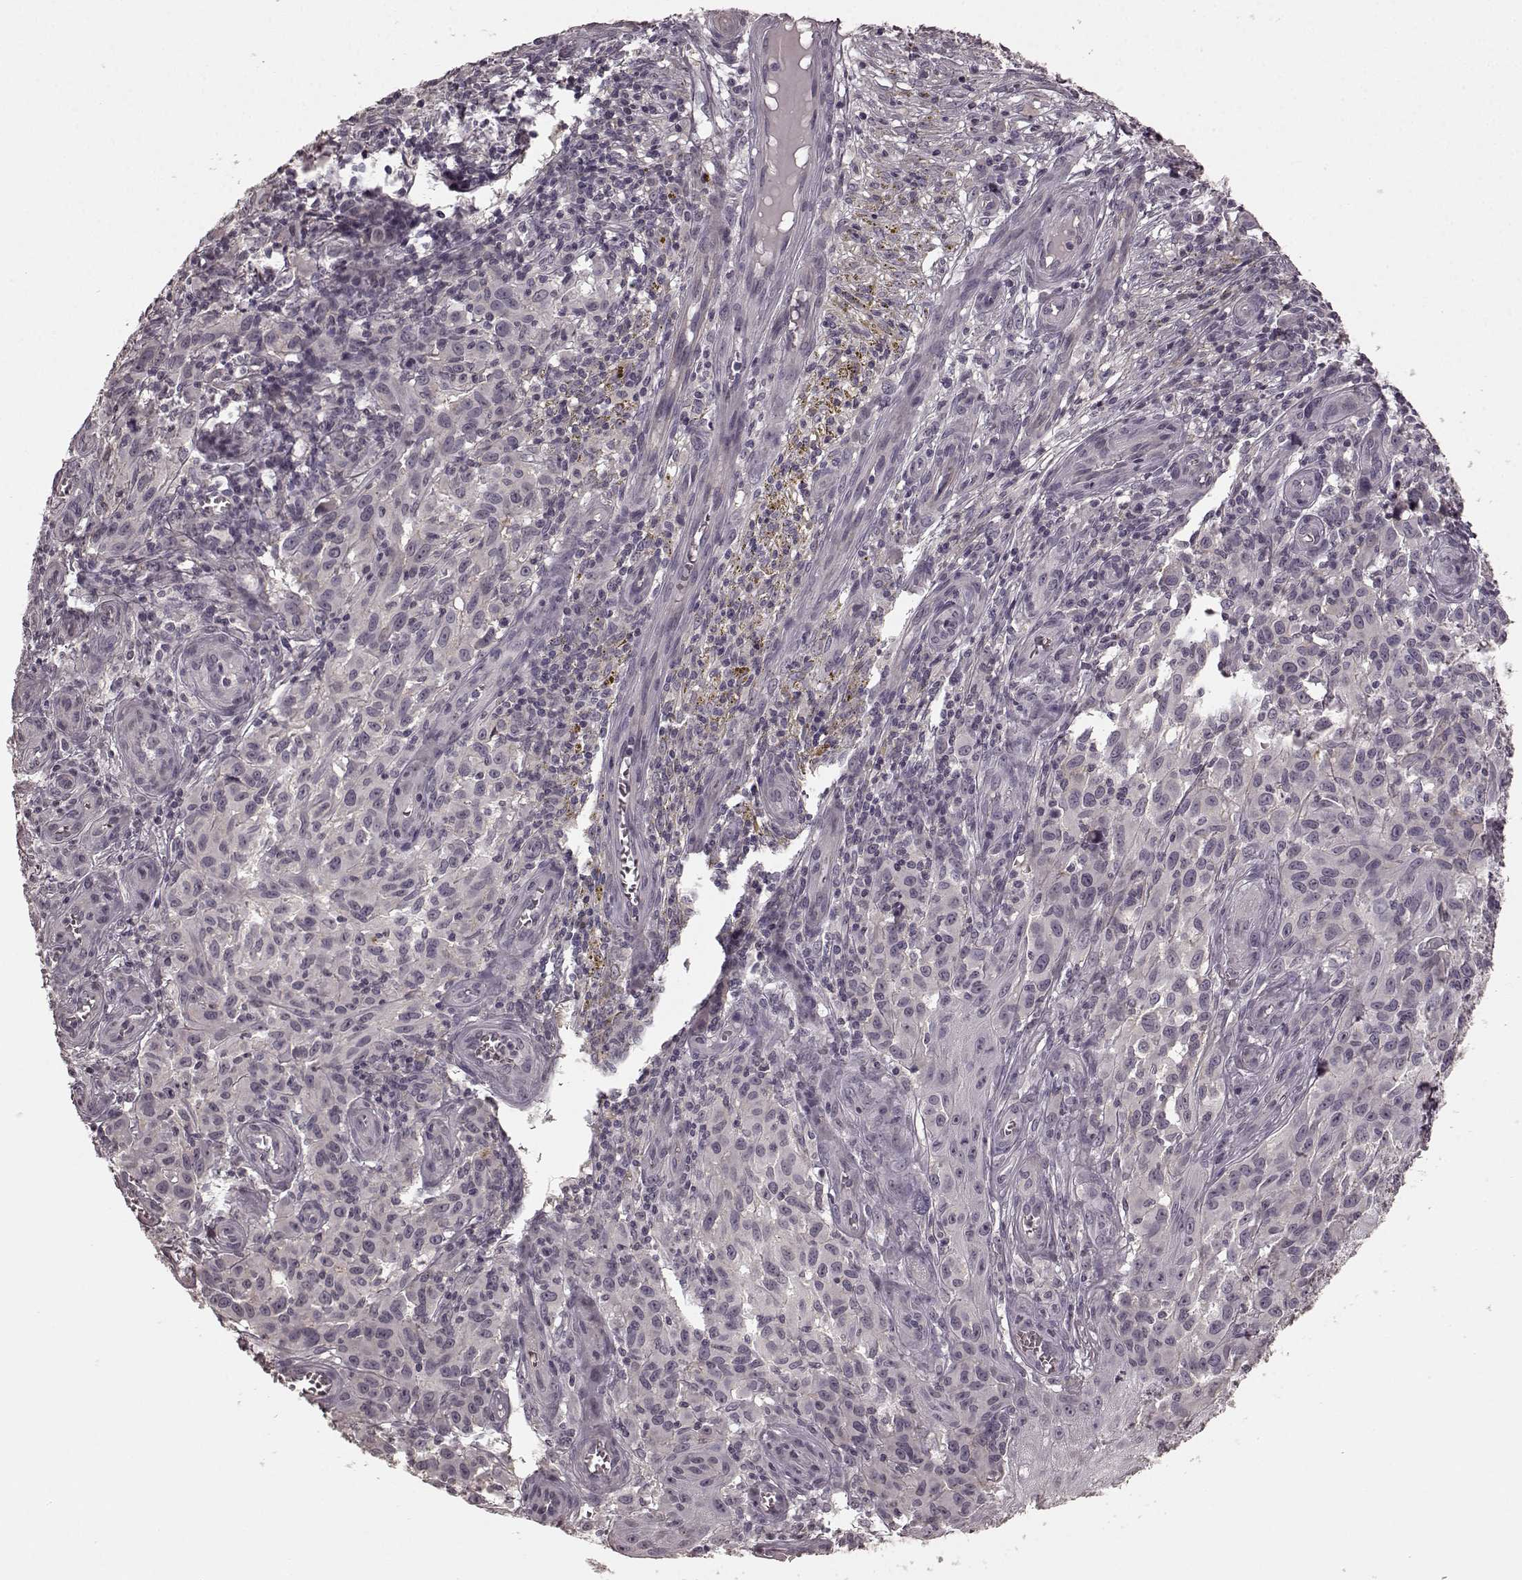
{"staining": {"intensity": "negative", "quantity": "none", "location": "none"}, "tissue": "melanoma", "cell_type": "Tumor cells", "image_type": "cancer", "snomed": [{"axis": "morphology", "description": "Malignant melanoma, NOS"}, {"axis": "topography", "description": "Skin"}], "caption": "An IHC micrograph of melanoma is shown. There is no staining in tumor cells of melanoma.", "gene": "PRKCE", "patient": {"sex": "female", "age": 53}}